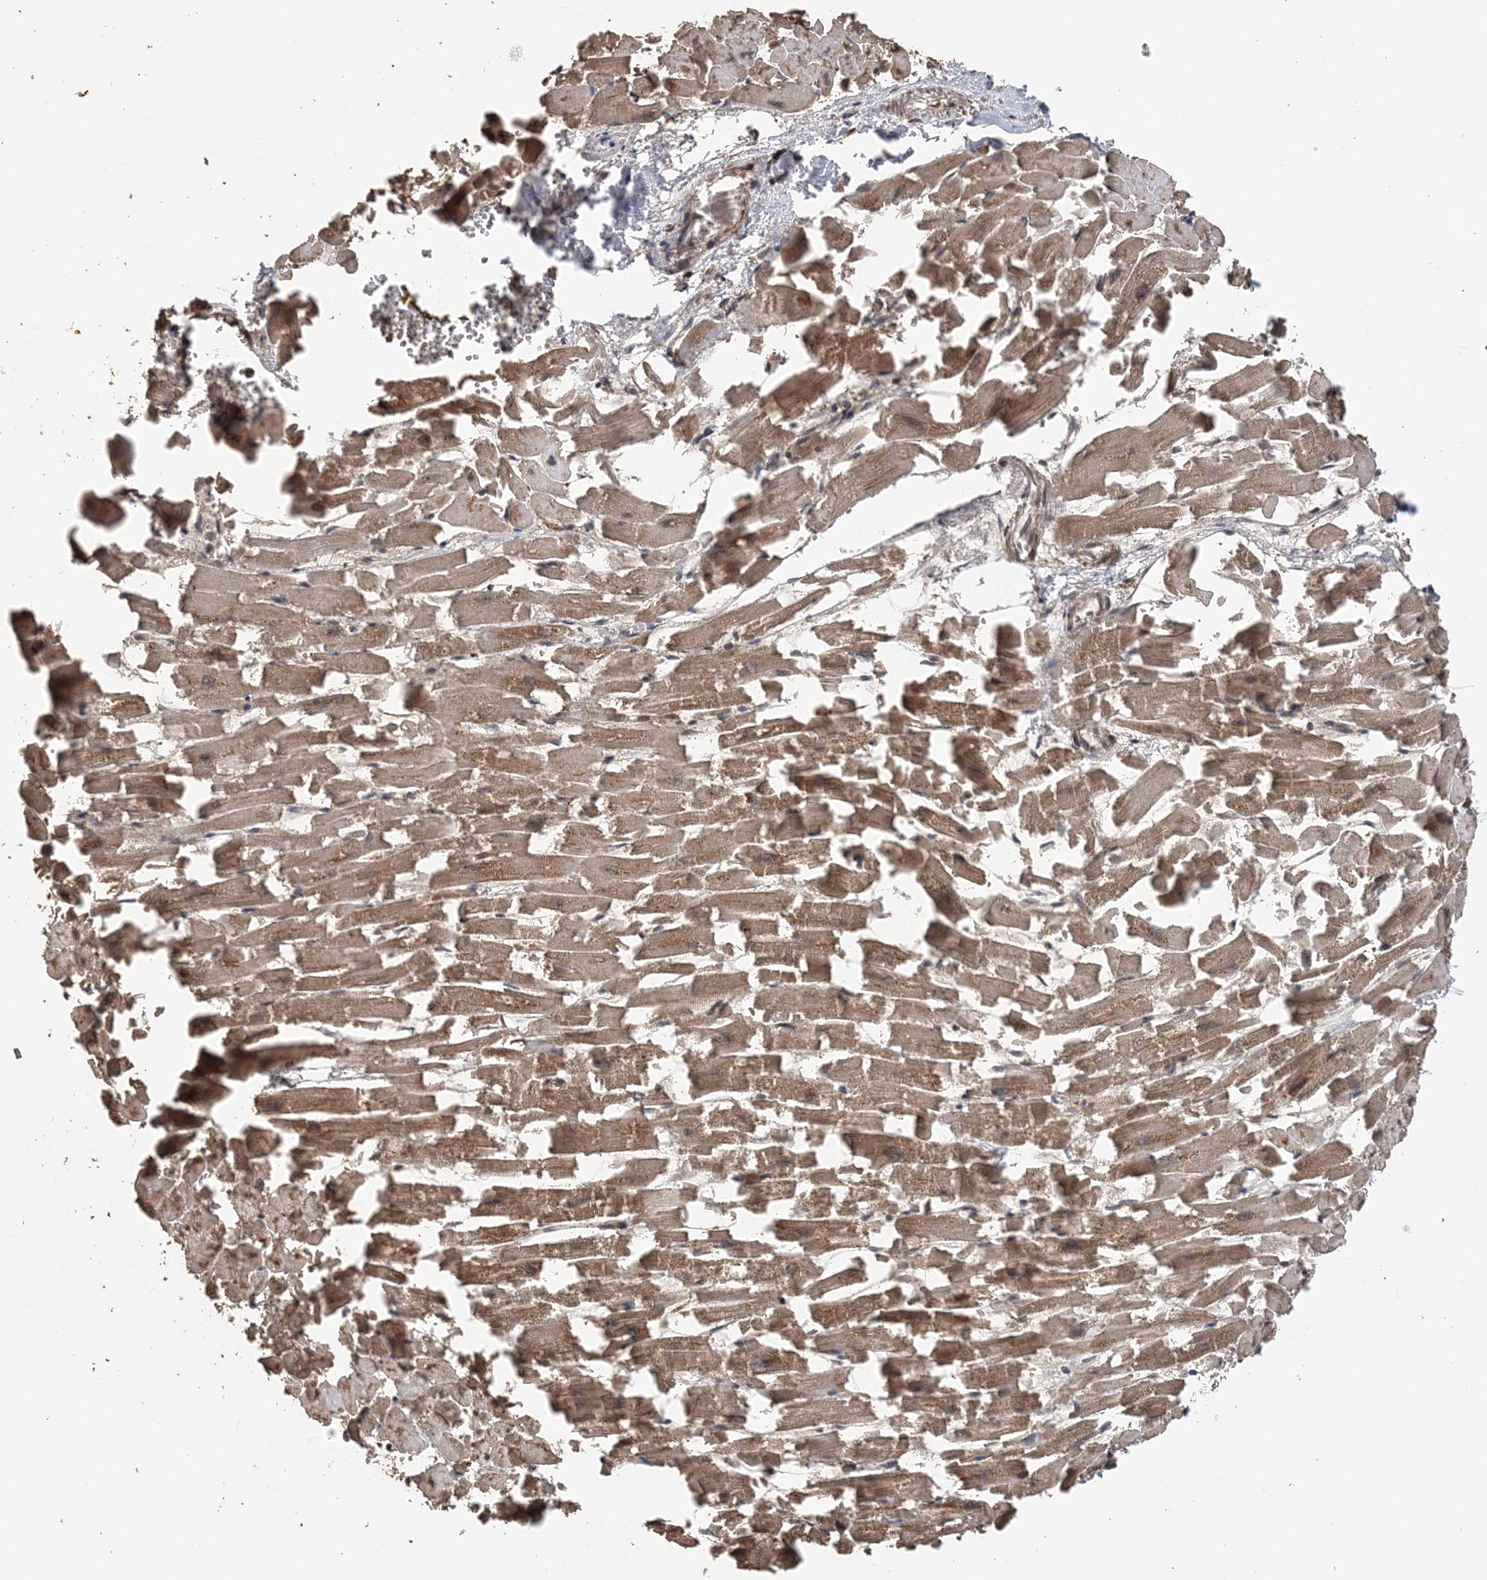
{"staining": {"intensity": "moderate", "quantity": ">75%", "location": "cytoplasmic/membranous"}, "tissue": "heart muscle", "cell_type": "Cardiomyocytes", "image_type": "normal", "snomed": [{"axis": "morphology", "description": "Normal tissue, NOS"}, {"axis": "topography", "description": "Heart"}], "caption": "Protein expression by immunohistochemistry (IHC) displays moderate cytoplasmic/membranous staining in approximately >75% of cardiomyocytes in benign heart muscle.", "gene": "PCBP1", "patient": {"sex": "female", "age": 64}}